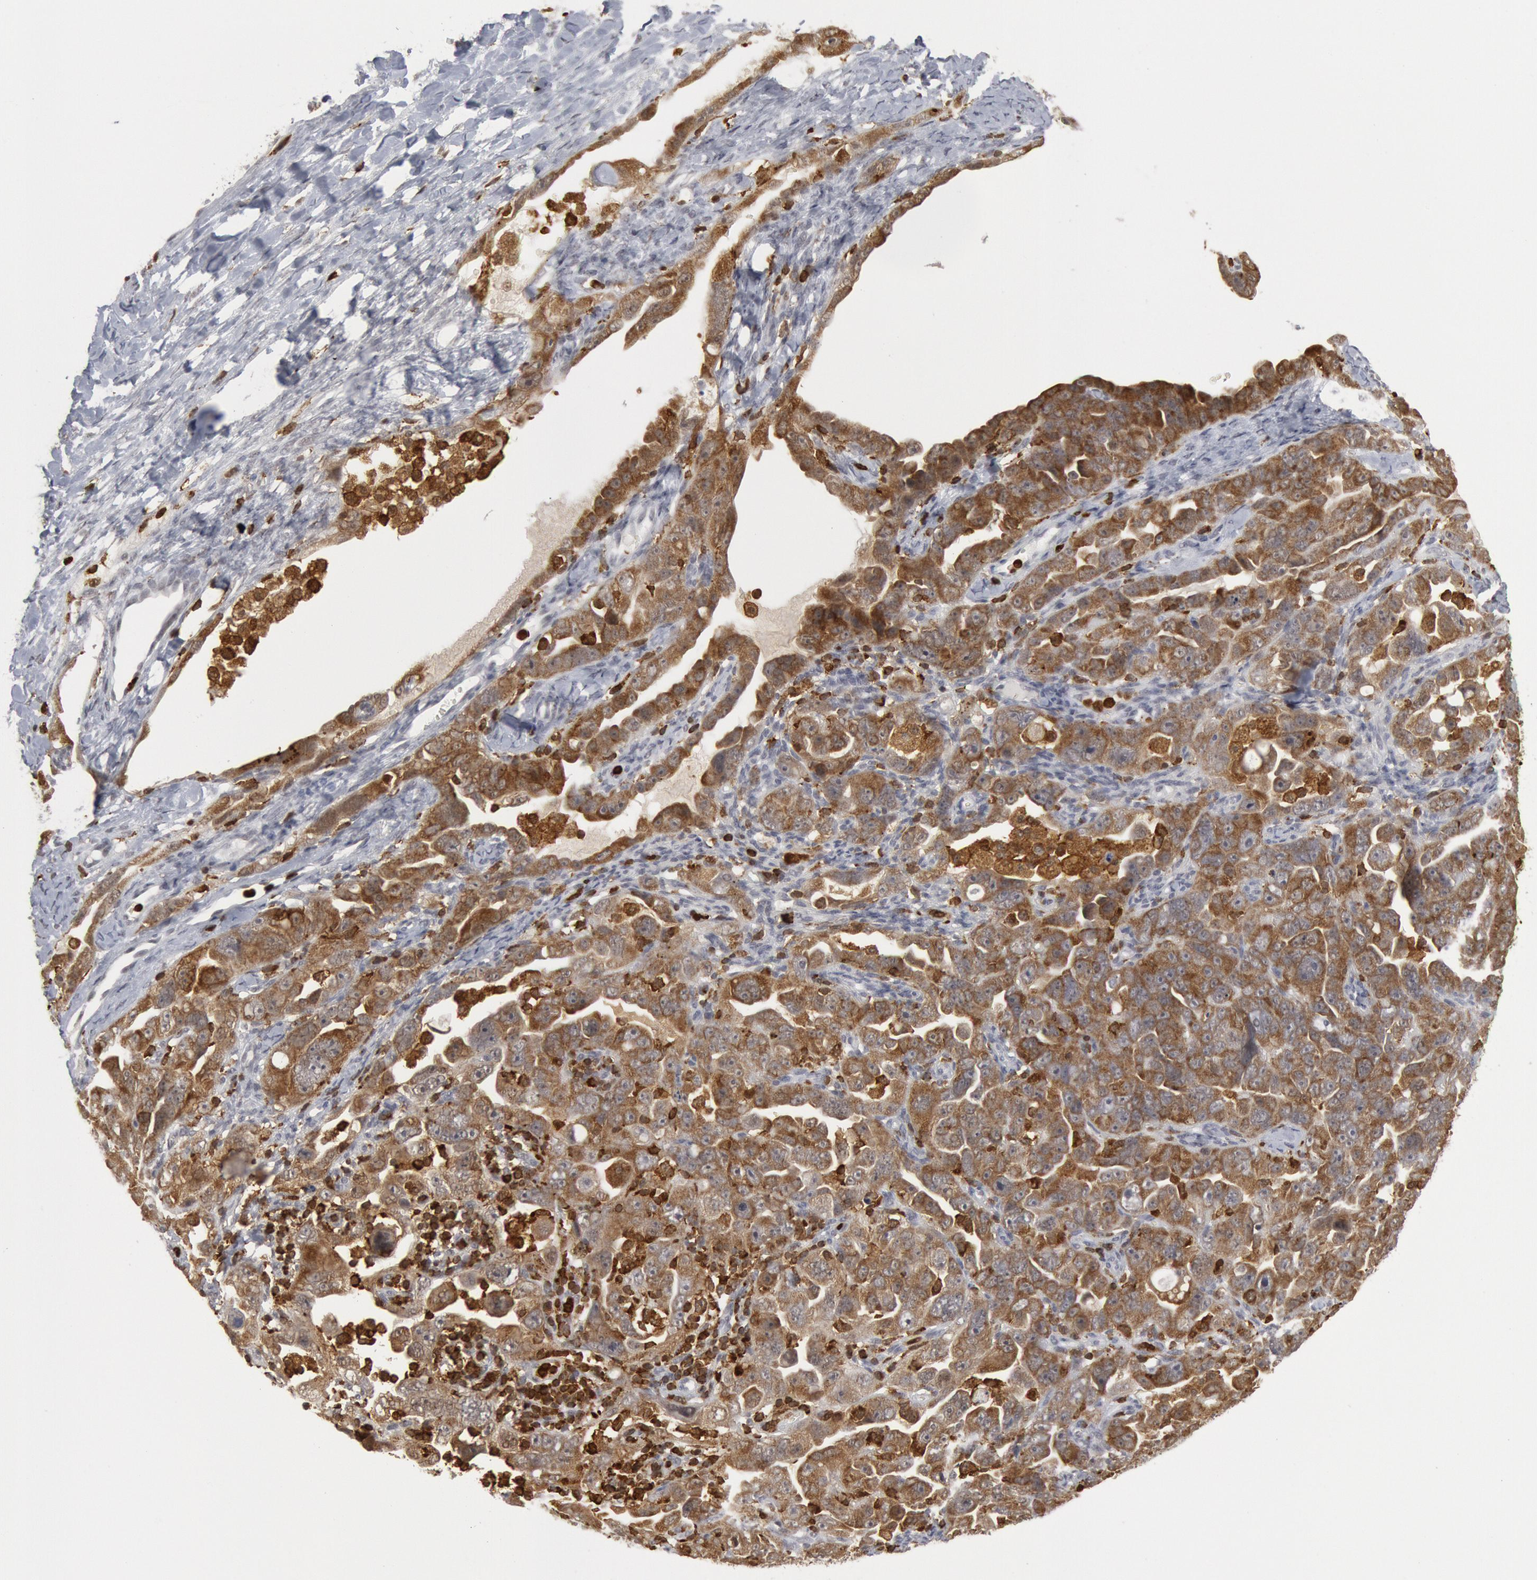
{"staining": {"intensity": "moderate", "quantity": ">75%", "location": "cytoplasmic/membranous"}, "tissue": "ovarian cancer", "cell_type": "Tumor cells", "image_type": "cancer", "snomed": [{"axis": "morphology", "description": "Cystadenocarcinoma, serous, NOS"}, {"axis": "topography", "description": "Ovary"}], "caption": "Brown immunohistochemical staining in human ovarian cancer (serous cystadenocarcinoma) demonstrates moderate cytoplasmic/membranous expression in approximately >75% of tumor cells. (Brightfield microscopy of DAB IHC at high magnification).", "gene": "PTPN6", "patient": {"sex": "female", "age": 66}}